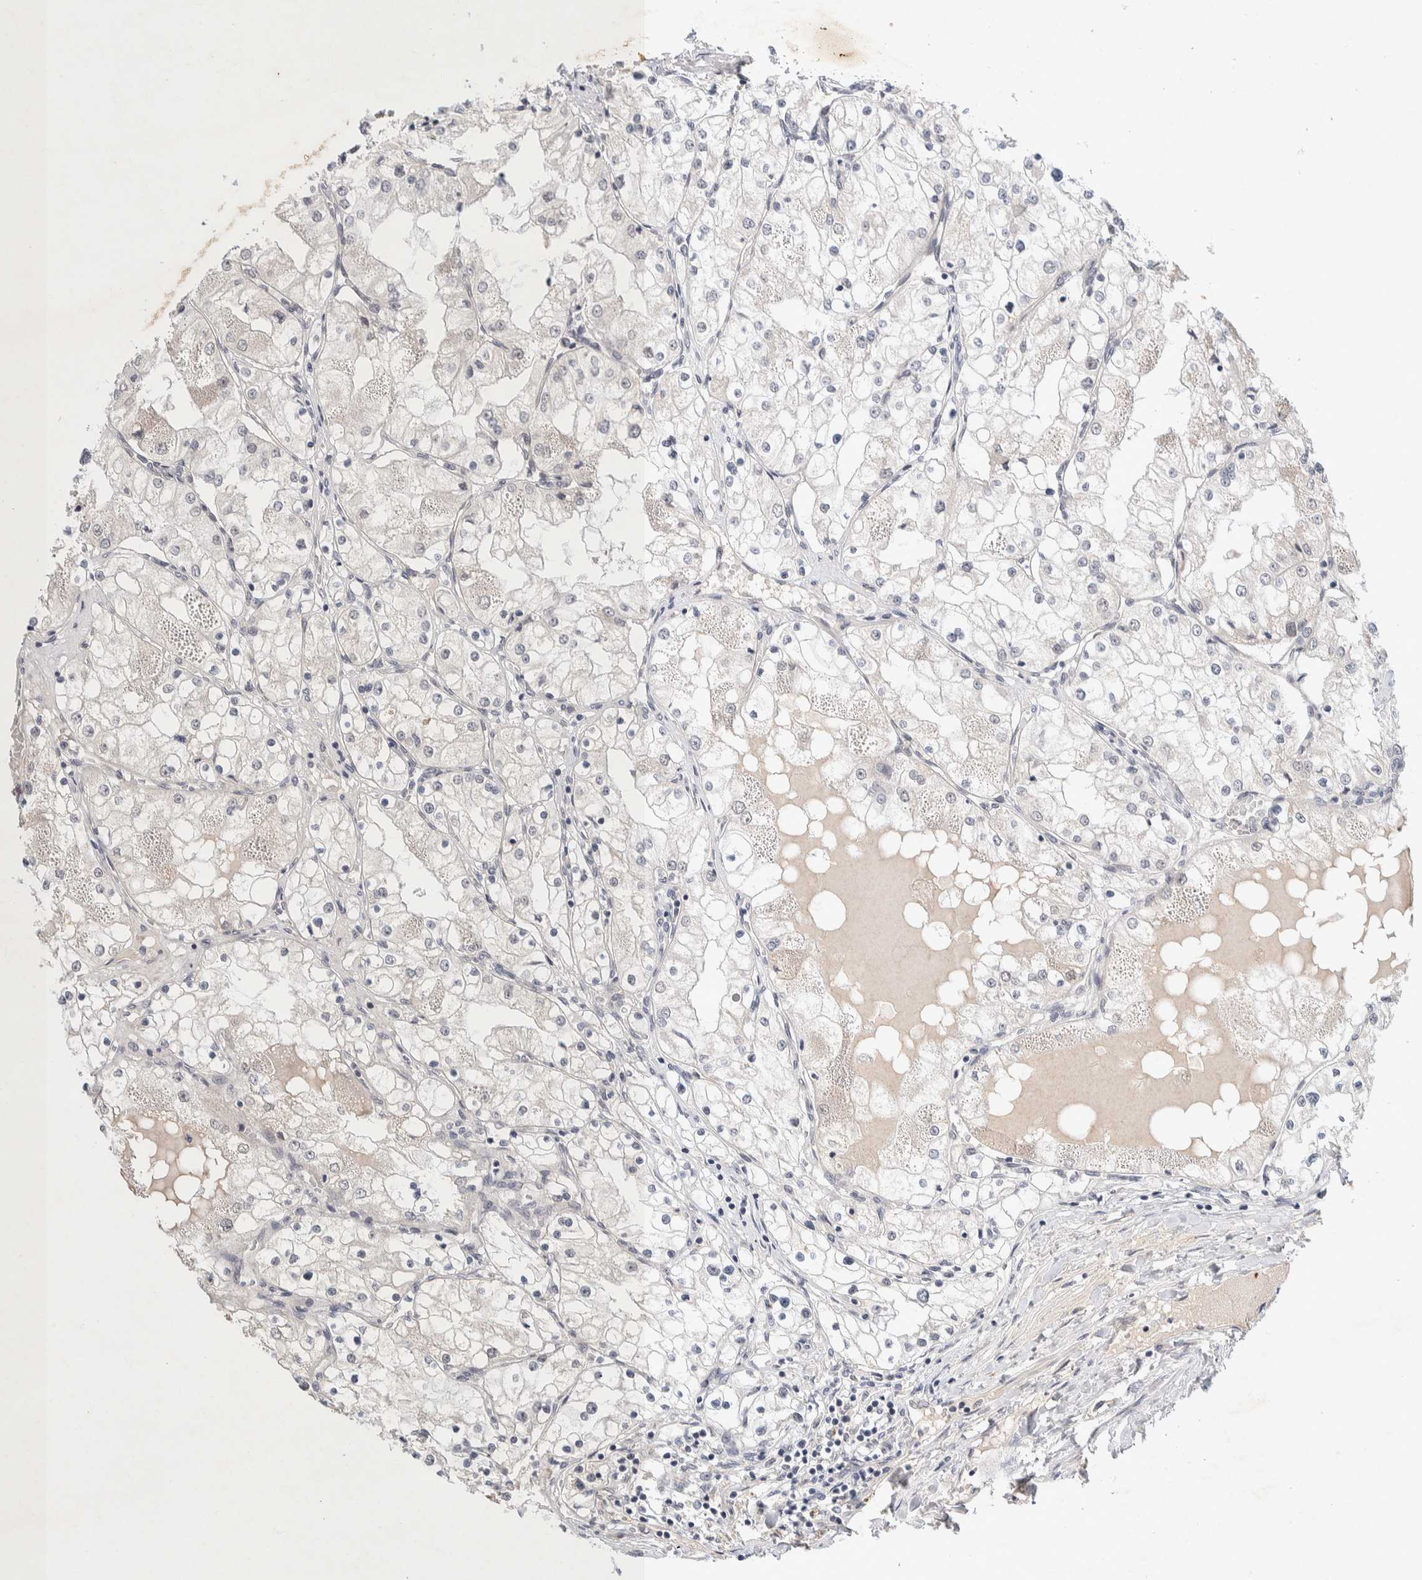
{"staining": {"intensity": "negative", "quantity": "none", "location": "none"}, "tissue": "renal cancer", "cell_type": "Tumor cells", "image_type": "cancer", "snomed": [{"axis": "morphology", "description": "Adenocarcinoma, NOS"}, {"axis": "topography", "description": "Kidney"}], "caption": "Immunohistochemical staining of renal cancer (adenocarcinoma) reveals no significant expression in tumor cells.", "gene": "CRAT", "patient": {"sex": "male", "age": 68}}